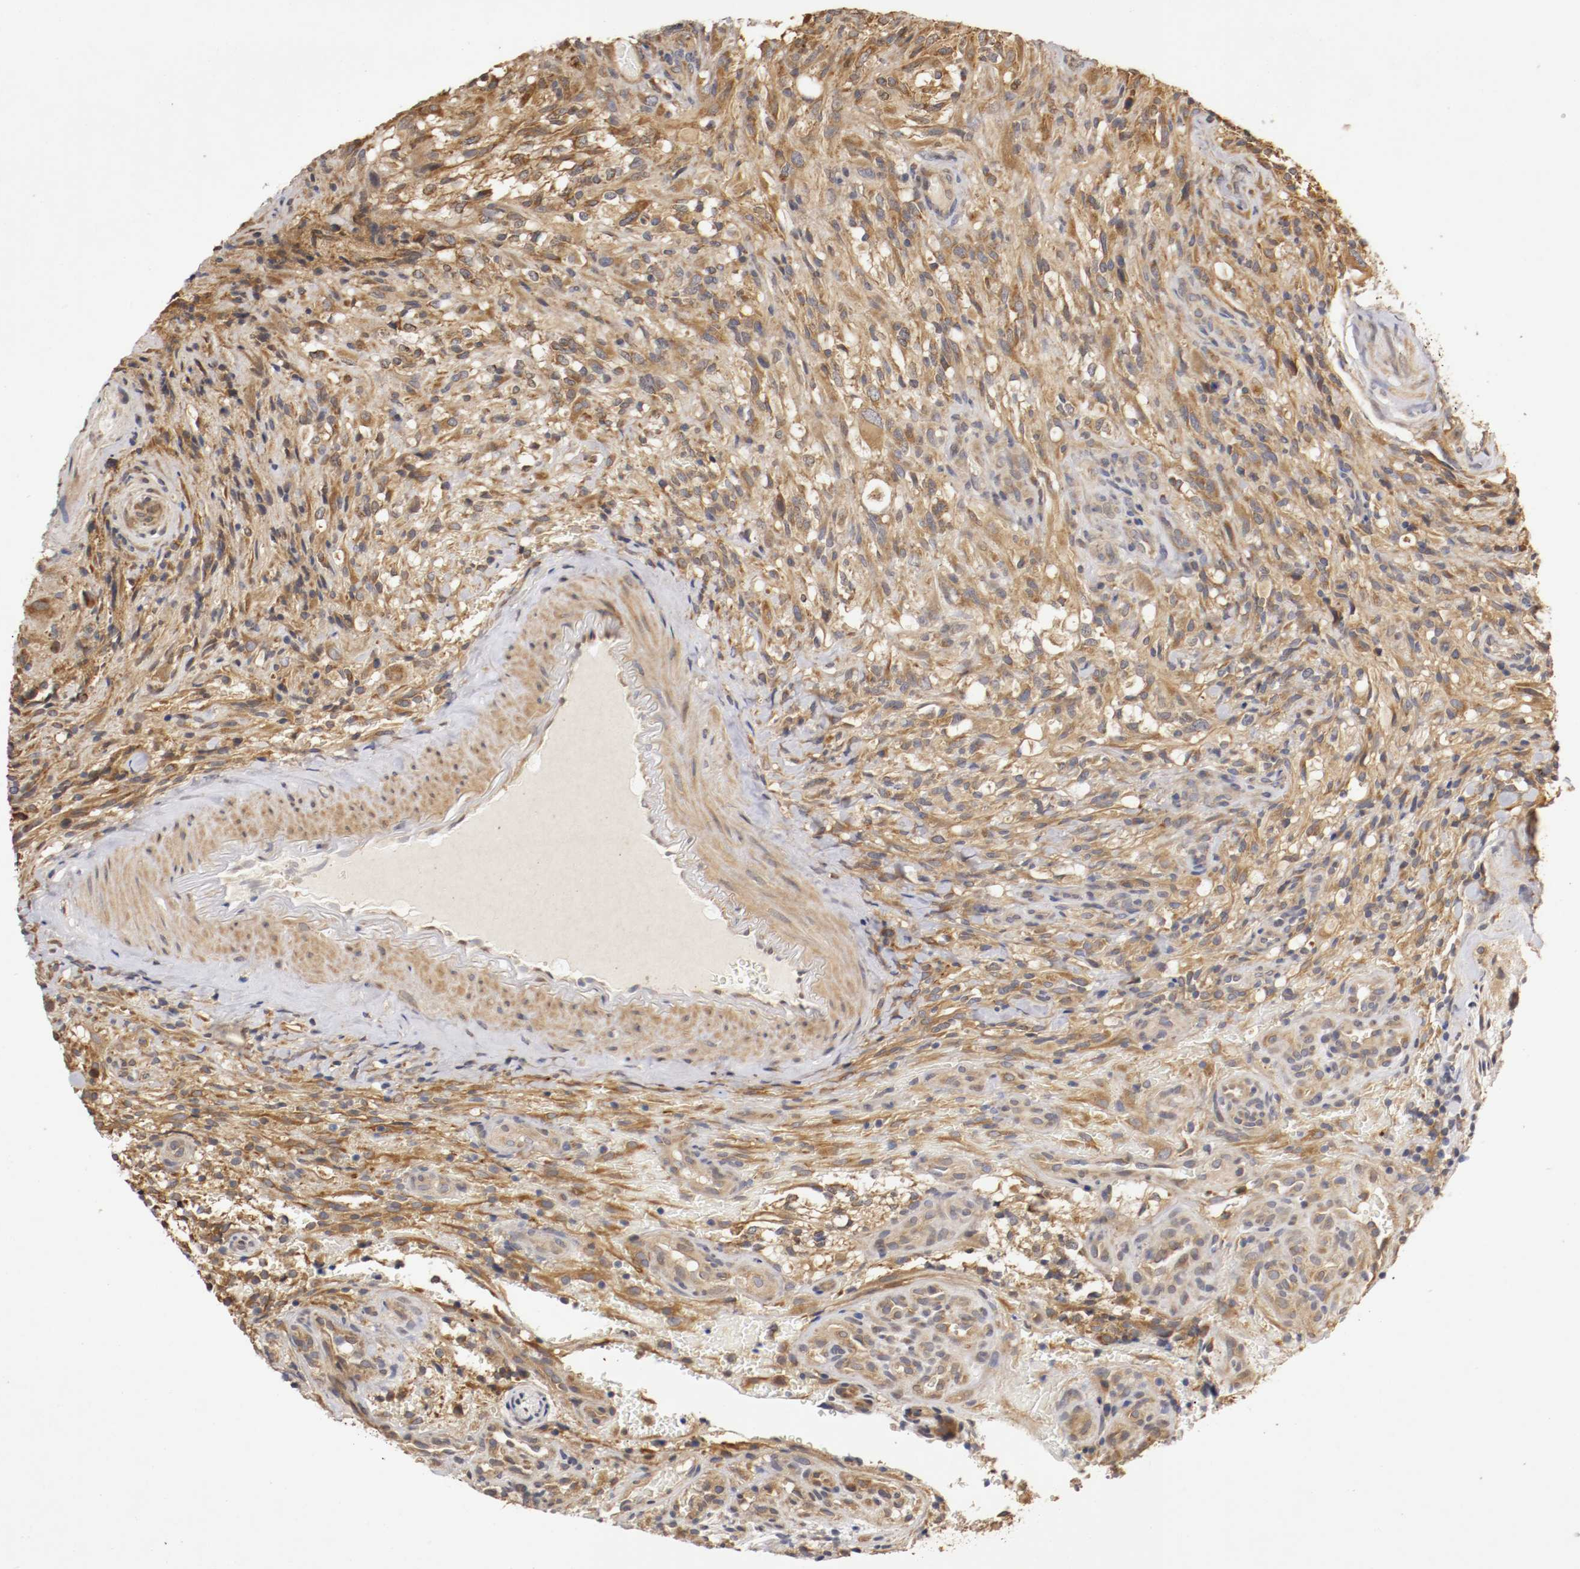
{"staining": {"intensity": "moderate", "quantity": ">75%", "location": "cytoplasmic/membranous"}, "tissue": "glioma", "cell_type": "Tumor cells", "image_type": "cancer", "snomed": [{"axis": "morphology", "description": "Normal tissue, NOS"}, {"axis": "morphology", "description": "Glioma, malignant, High grade"}, {"axis": "topography", "description": "Cerebral cortex"}], "caption": "Human high-grade glioma (malignant) stained with a brown dye shows moderate cytoplasmic/membranous positive positivity in approximately >75% of tumor cells.", "gene": "VEZT", "patient": {"sex": "male", "age": 75}}